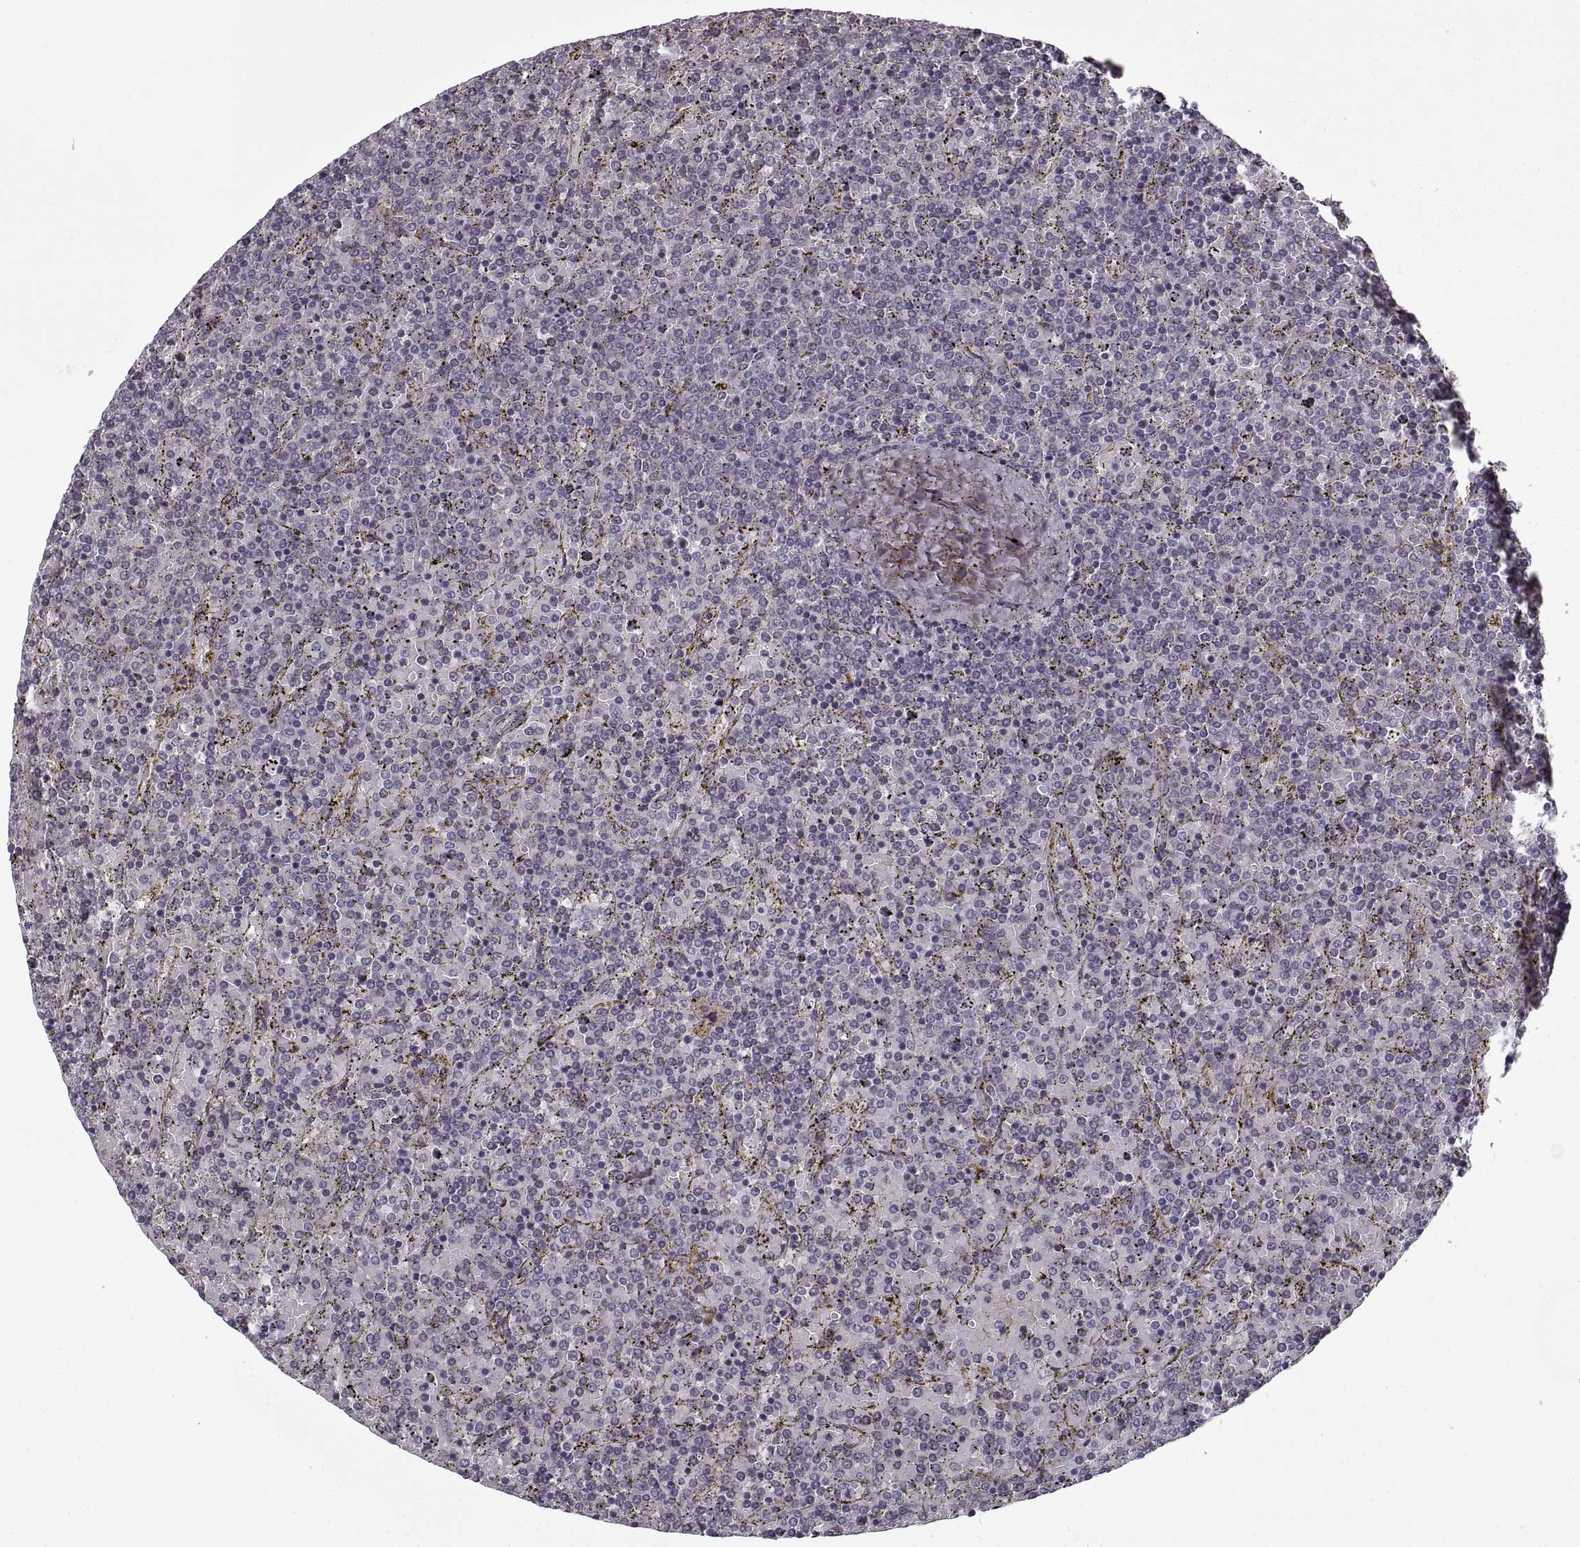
{"staining": {"intensity": "negative", "quantity": "none", "location": "none"}, "tissue": "lymphoma", "cell_type": "Tumor cells", "image_type": "cancer", "snomed": [{"axis": "morphology", "description": "Malignant lymphoma, non-Hodgkin's type, Low grade"}, {"axis": "topography", "description": "Spleen"}], "caption": "IHC photomicrograph of neoplastic tissue: human low-grade malignant lymphoma, non-Hodgkin's type stained with DAB (3,3'-diaminobenzidine) demonstrates no significant protein expression in tumor cells.", "gene": "GAD2", "patient": {"sex": "female", "age": 77}}